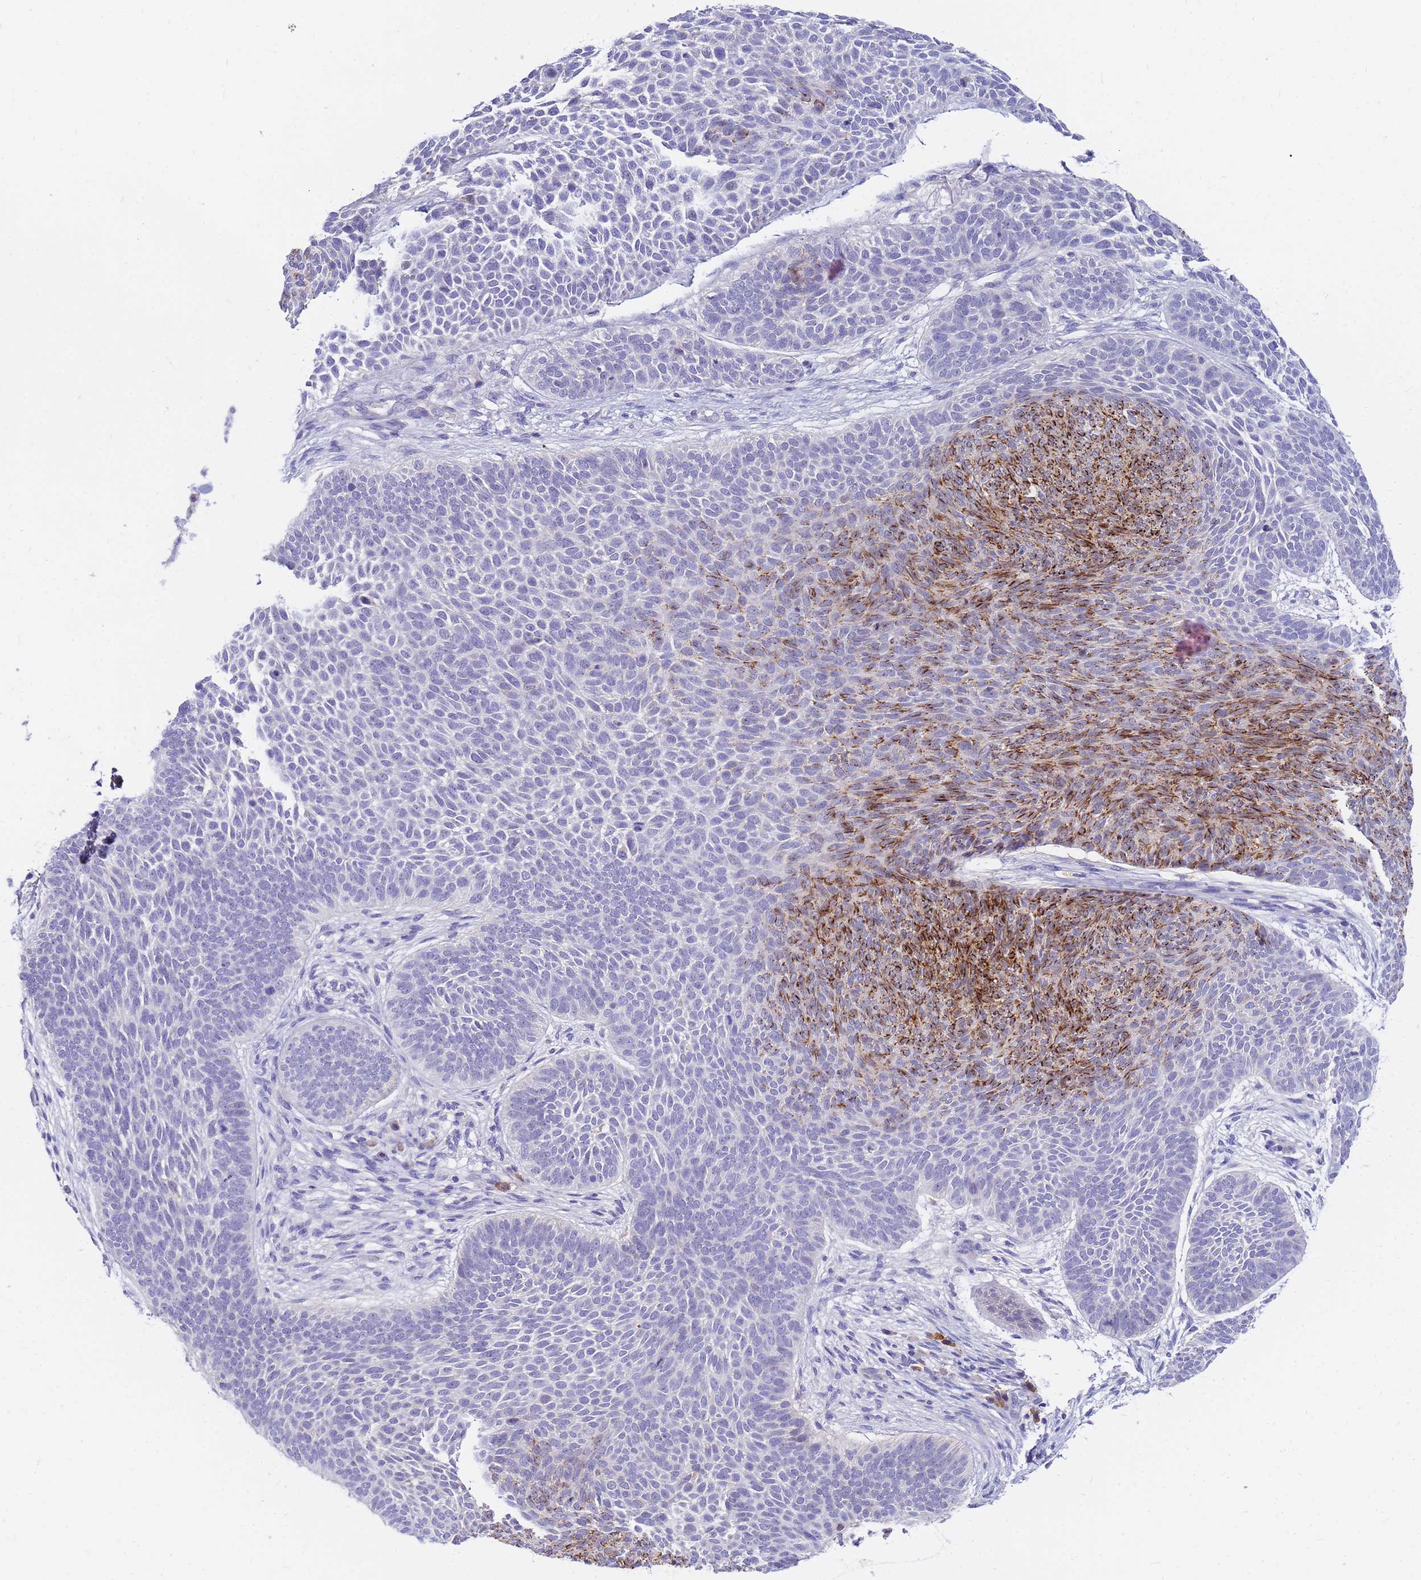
{"staining": {"intensity": "strong", "quantity": "25%-75%", "location": "cytoplasmic/membranous"}, "tissue": "skin cancer", "cell_type": "Tumor cells", "image_type": "cancer", "snomed": [{"axis": "morphology", "description": "Basal cell carcinoma"}, {"axis": "topography", "description": "Skin"}], "caption": "Immunohistochemistry (DAB (3,3'-diaminobenzidine)) staining of skin cancer exhibits strong cytoplasmic/membranous protein positivity in about 25%-75% of tumor cells.", "gene": "DPRX", "patient": {"sex": "male", "age": 85}}